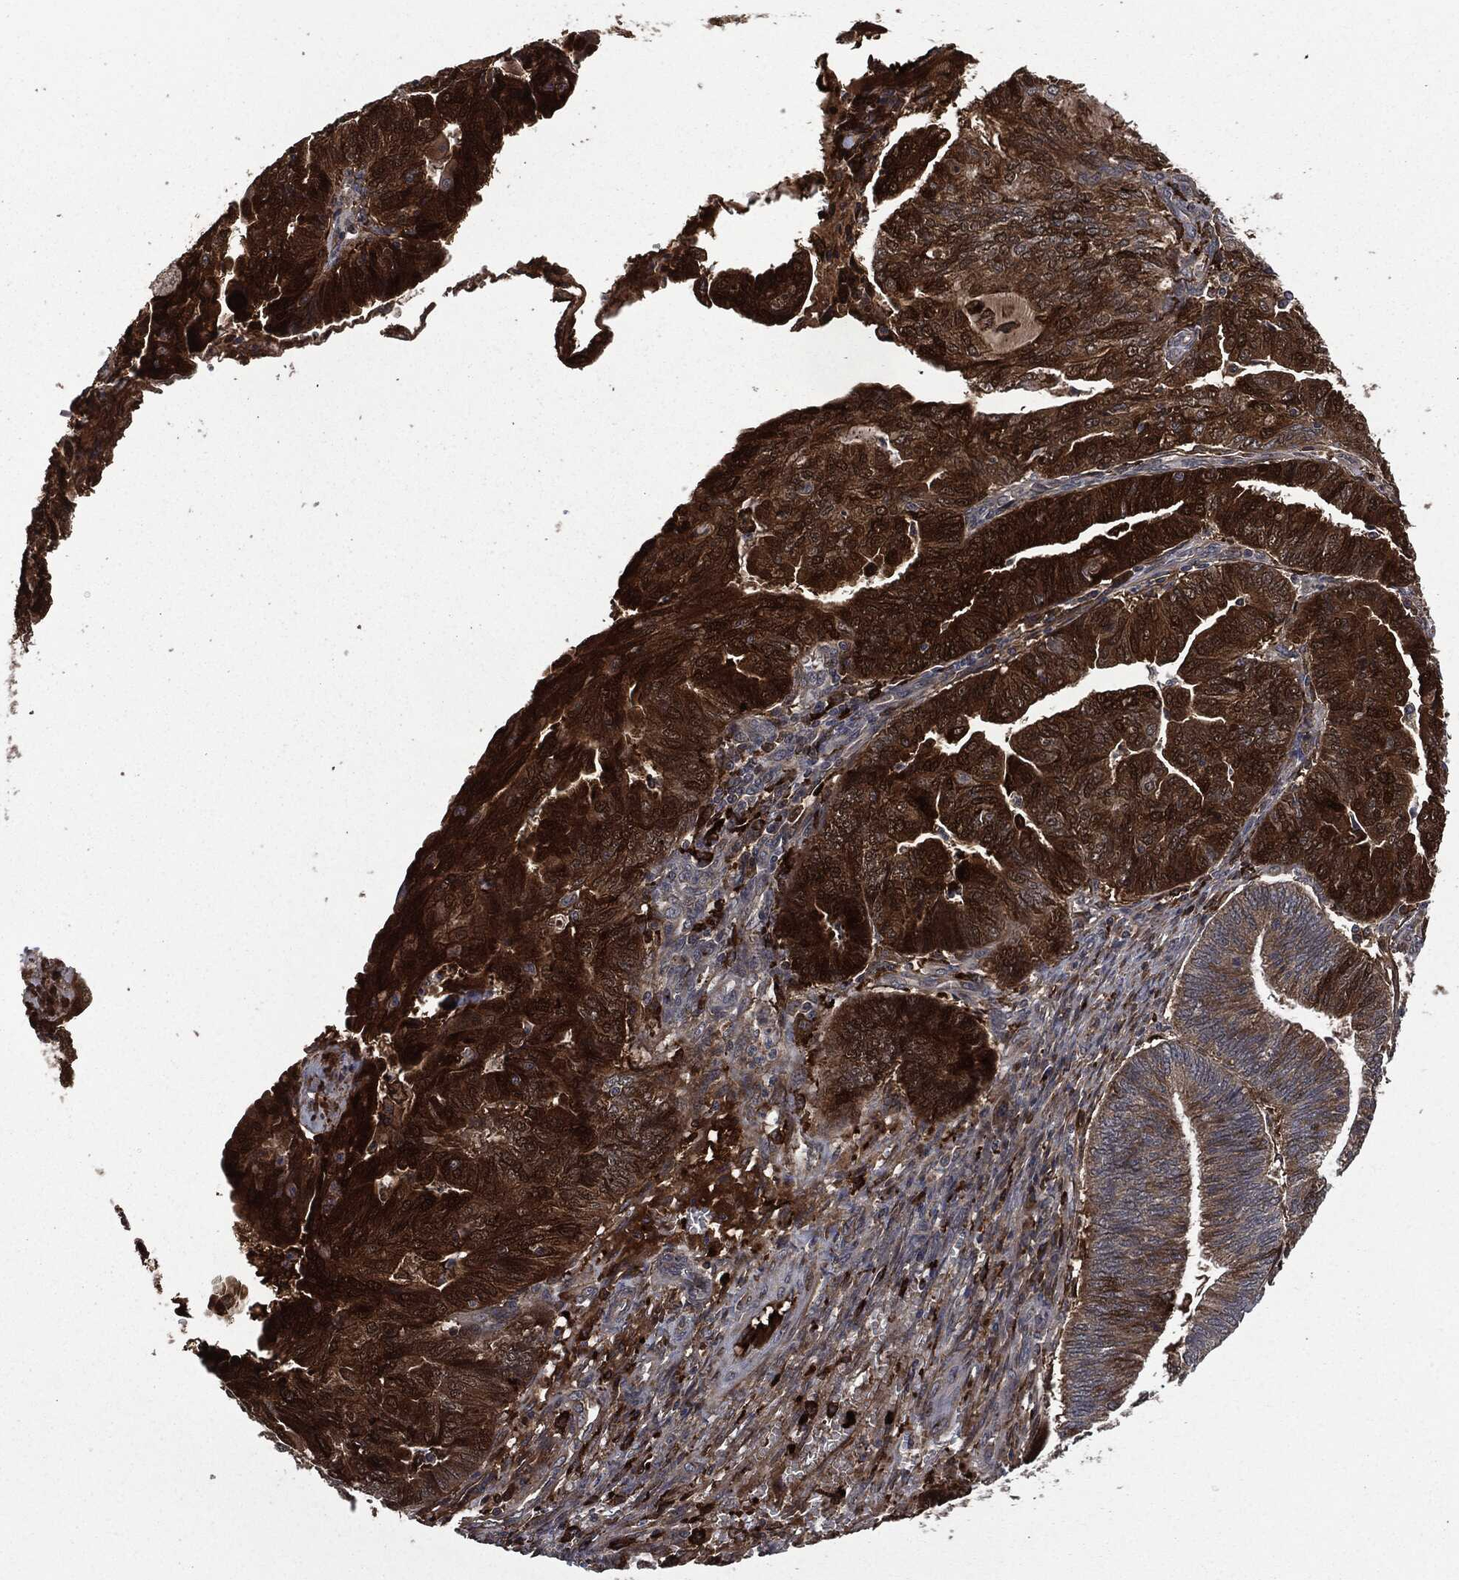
{"staining": {"intensity": "strong", "quantity": "25%-75%", "location": "cytoplasmic/membranous"}, "tissue": "endometrial cancer", "cell_type": "Tumor cells", "image_type": "cancer", "snomed": [{"axis": "morphology", "description": "Adenocarcinoma, NOS"}, {"axis": "topography", "description": "Endometrium"}], "caption": "Immunohistochemistry (IHC) (DAB (3,3'-diaminobenzidine)) staining of human endometrial cancer reveals strong cytoplasmic/membranous protein expression in approximately 25%-75% of tumor cells.", "gene": "CRABP2", "patient": {"sex": "female", "age": 82}}